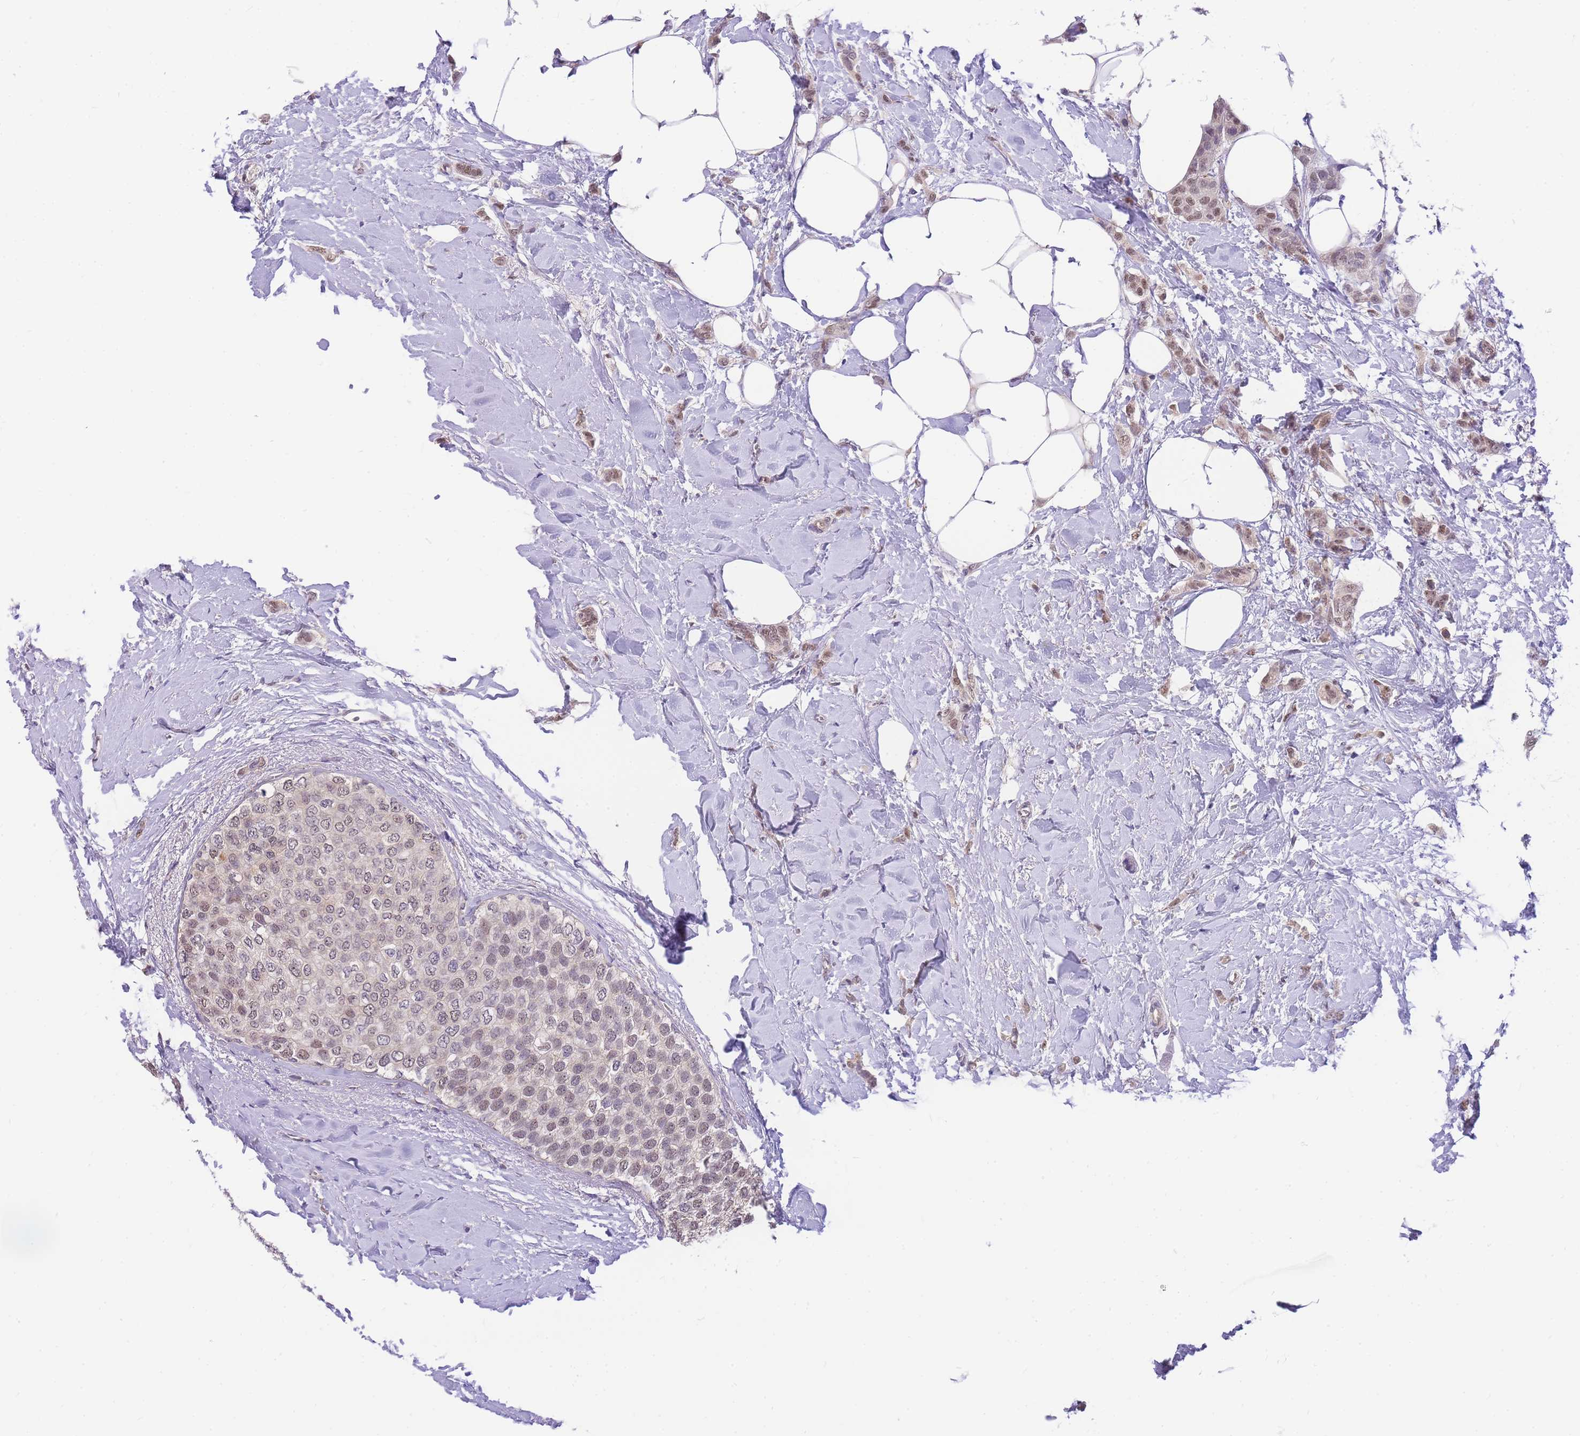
{"staining": {"intensity": "weak", "quantity": "25%-75%", "location": "nuclear"}, "tissue": "breast cancer", "cell_type": "Tumor cells", "image_type": "cancer", "snomed": [{"axis": "morphology", "description": "Duct carcinoma"}, {"axis": "topography", "description": "Breast"}], "caption": "Protein expression analysis of breast intraductal carcinoma demonstrates weak nuclear positivity in approximately 25%-75% of tumor cells.", "gene": "S100PBP", "patient": {"sex": "female", "age": 72}}